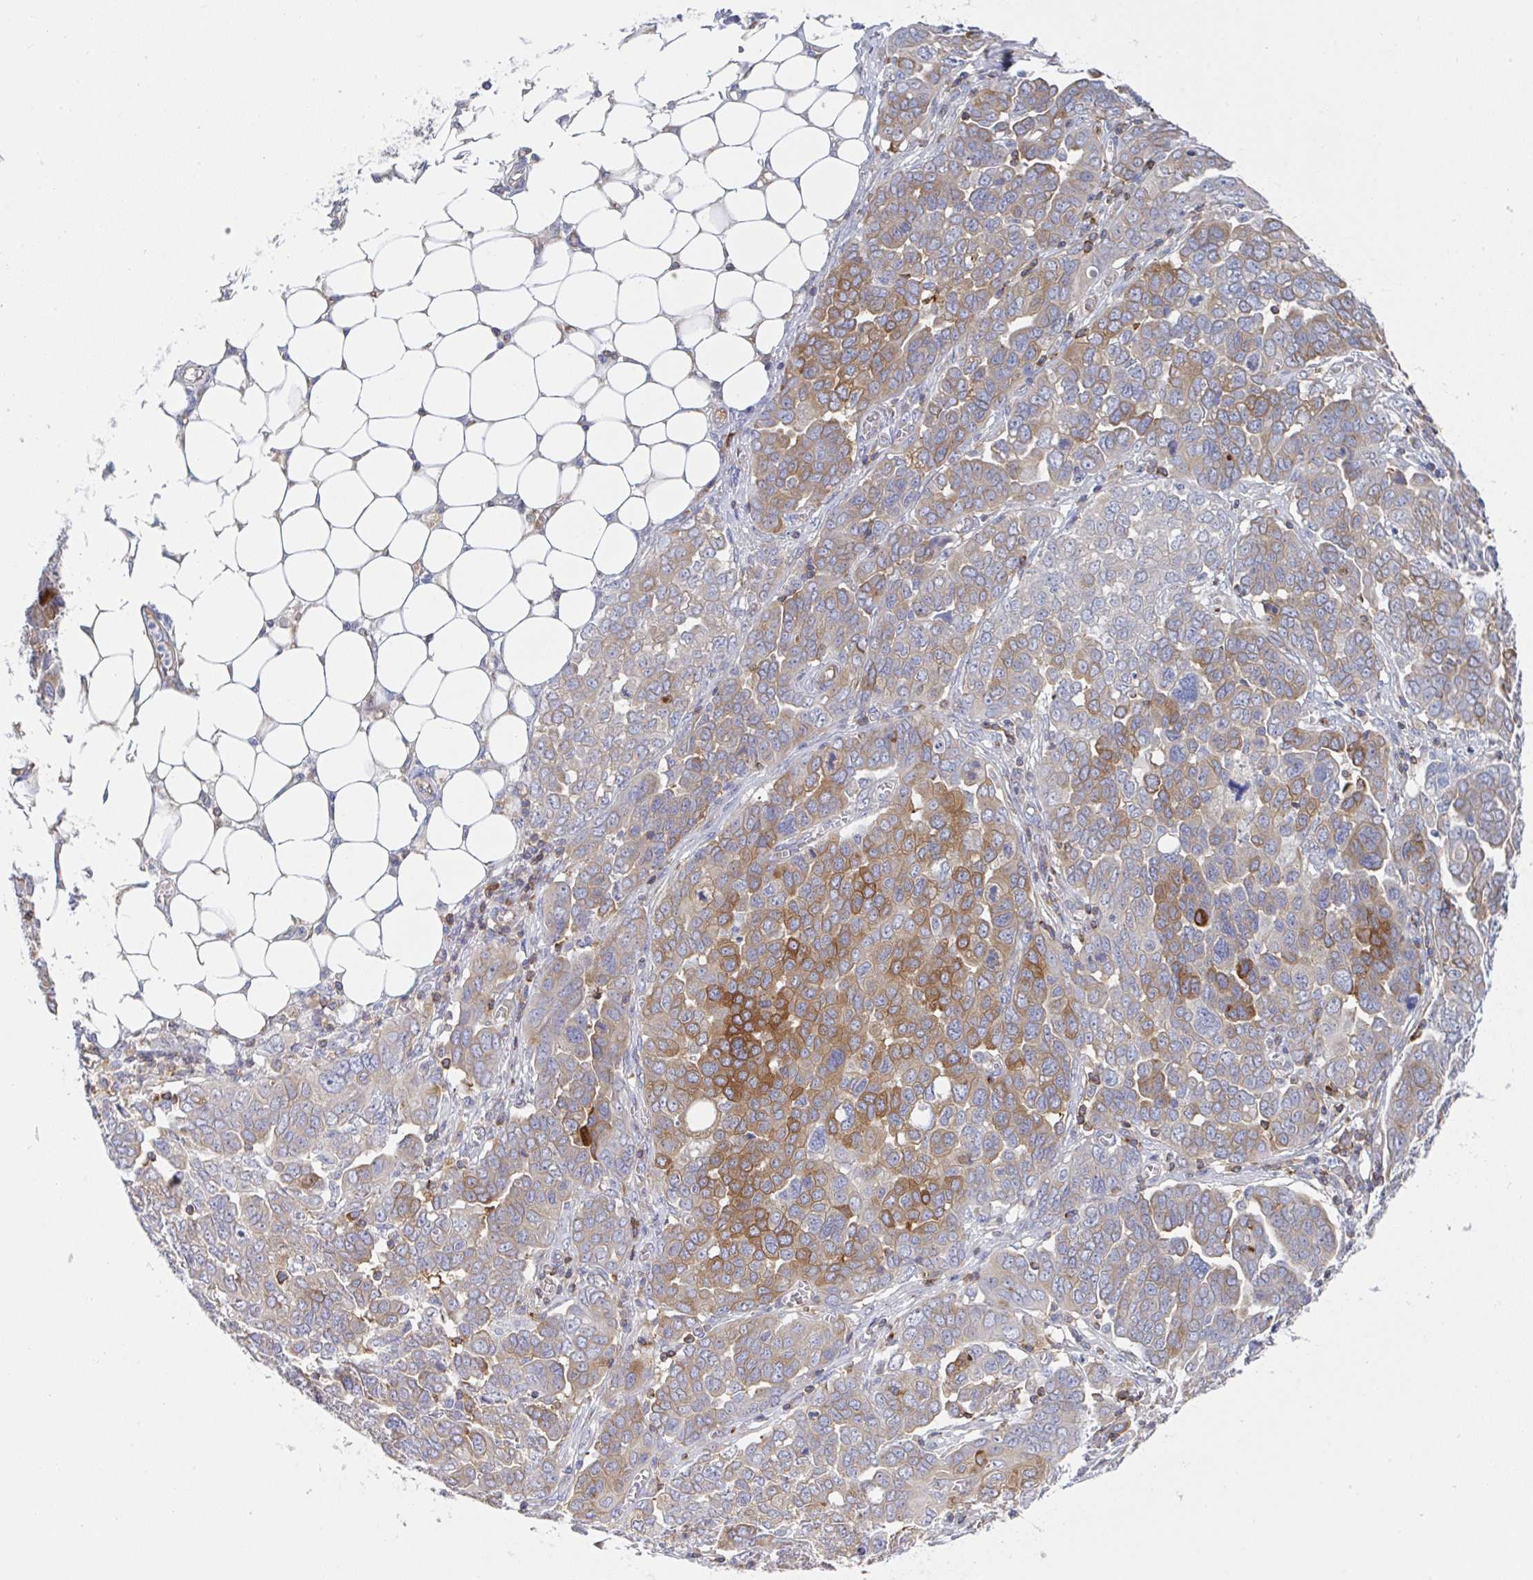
{"staining": {"intensity": "moderate", "quantity": "25%-75%", "location": "cytoplasmic/membranous"}, "tissue": "ovarian cancer", "cell_type": "Tumor cells", "image_type": "cancer", "snomed": [{"axis": "morphology", "description": "Cystadenocarcinoma, serous, NOS"}, {"axis": "topography", "description": "Ovary"}], "caption": "Approximately 25%-75% of tumor cells in serous cystadenocarcinoma (ovarian) reveal moderate cytoplasmic/membranous protein staining as visualized by brown immunohistochemical staining.", "gene": "WNK1", "patient": {"sex": "female", "age": 59}}